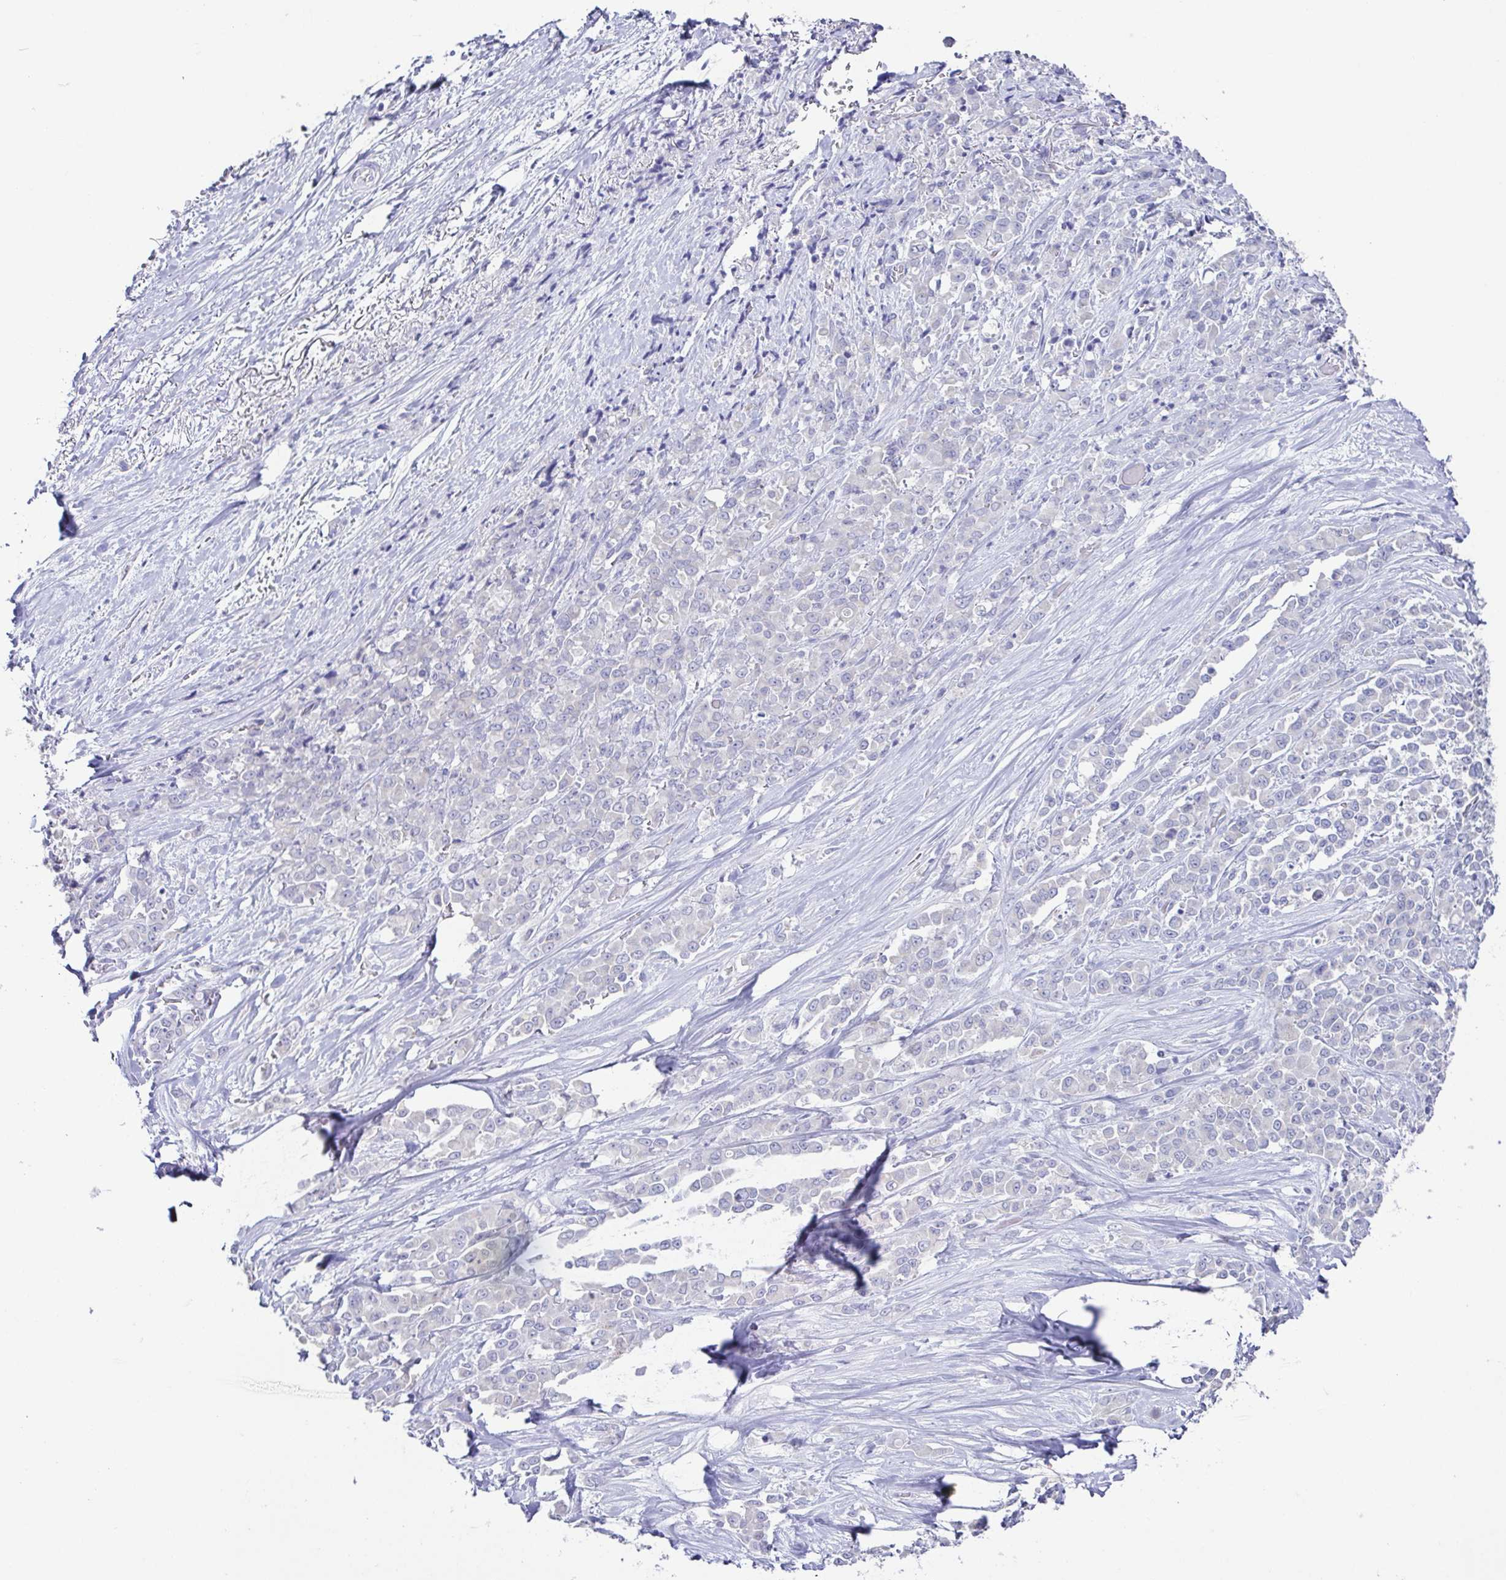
{"staining": {"intensity": "negative", "quantity": "none", "location": "none"}, "tissue": "stomach cancer", "cell_type": "Tumor cells", "image_type": "cancer", "snomed": [{"axis": "morphology", "description": "Adenocarcinoma, NOS"}, {"axis": "topography", "description": "Stomach"}], "caption": "This is an immunohistochemistry micrograph of stomach adenocarcinoma. There is no expression in tumor cells.", "gene": "RDH11", "patient": {"sex": "female", "age": 76}}